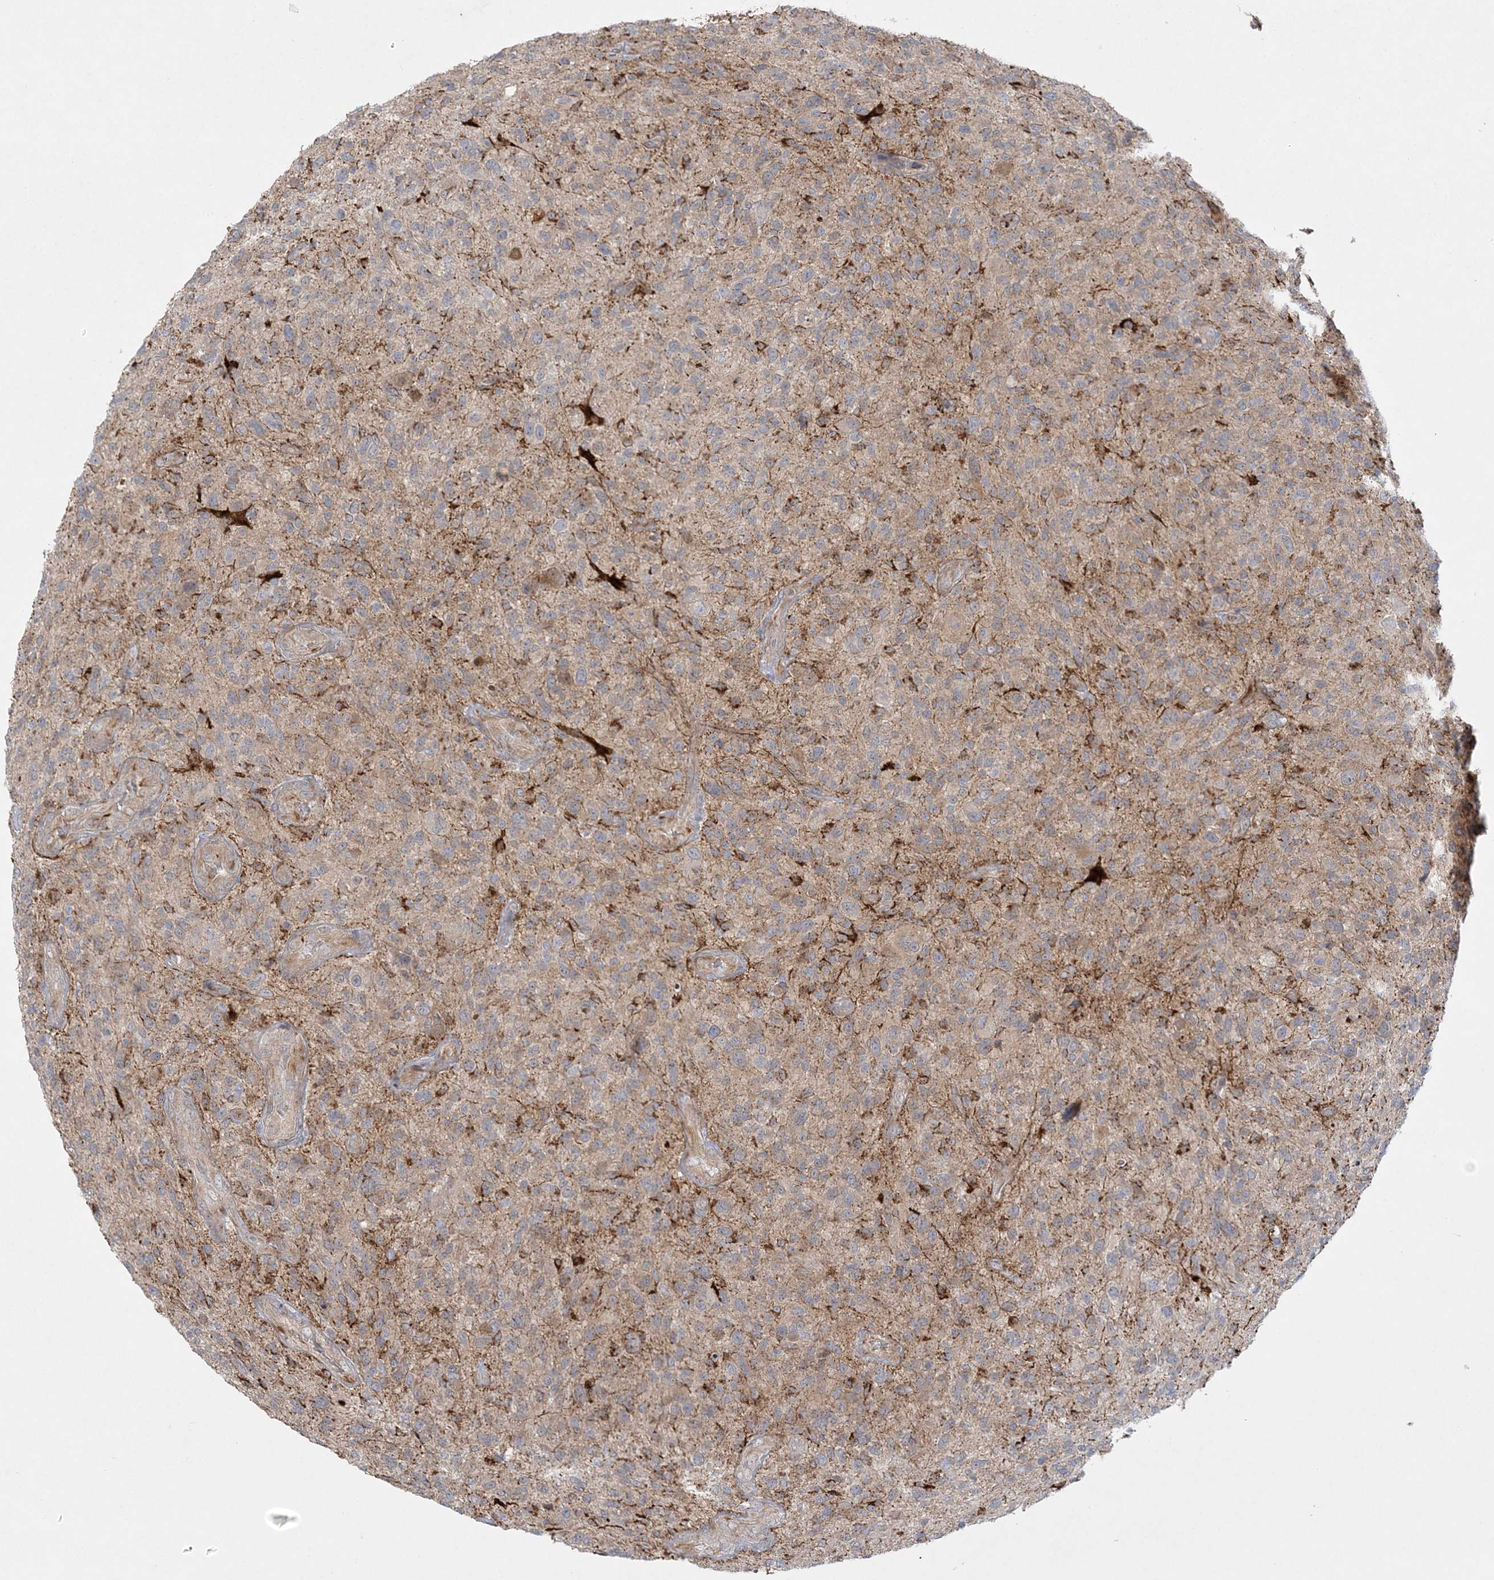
{"staining": {"intensity": "weak", "quantity": "25%-75%", "location": "cytoplasmic/membranous"}, "tissue": "glioma", "cell_type": "Tumor cells", "image_type": "cancer", "snomed": [{"axis": "morphology", "description": "Glioma, malignant, High grade"}, {"axis": "topography", "description": "Brain"}], "caption": "Glioma stained for a protein (brown) reveals weak cytoplasmic/membranous positive positivity in approximately 25%-75% of tumor cells.", "gene": "INPP1", "patient": {"sex": "male", "age": 47}}